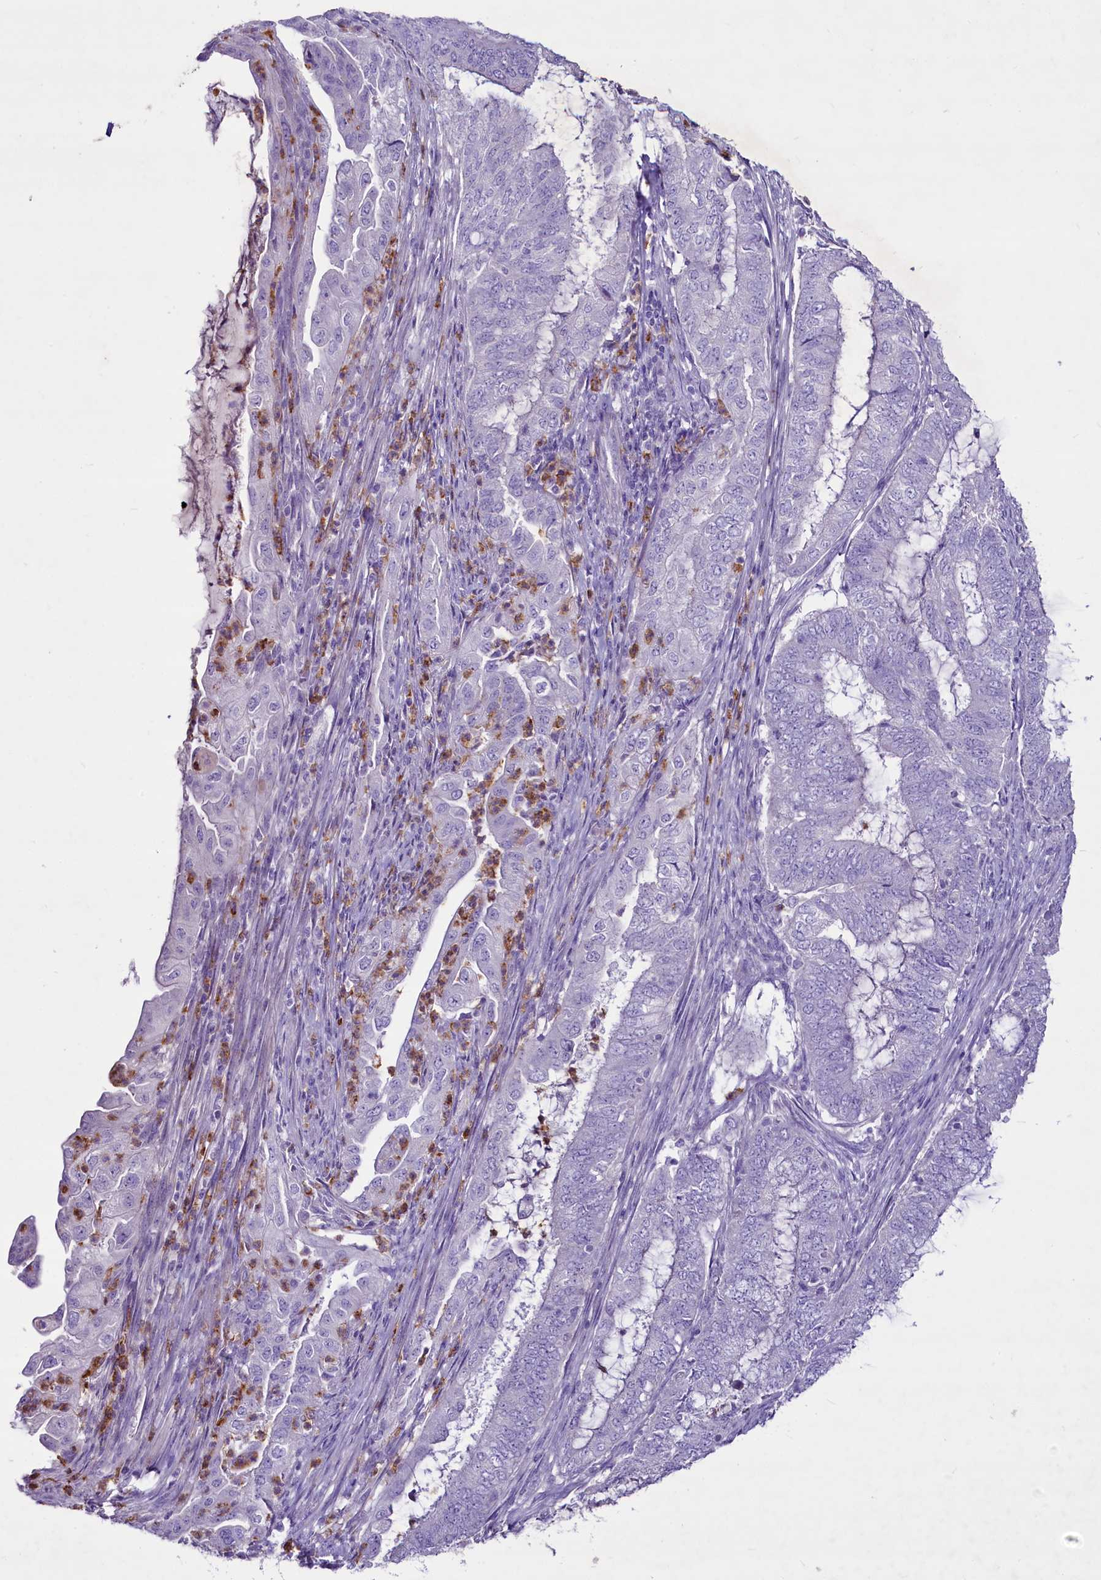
{"staining": {"intensity": "negative", "quantity": "none", "location": "none"}, "tissue": "endometrial cancer", "cell_type": "Tumor cells", "image_type": "cancer", "snomed": [{"axis": "morphology", "description": "Adenocarcinoma, NOS"}, {"axis": "topography", "description": "Endometrium"}], "caption": "Human endometrial cancer stained for a protein using immunohistochemistry (IHC) exhibits no expression in tumor cells.", "gene": "FAM209B", "patient": {"sex": "female", "age": 51}}